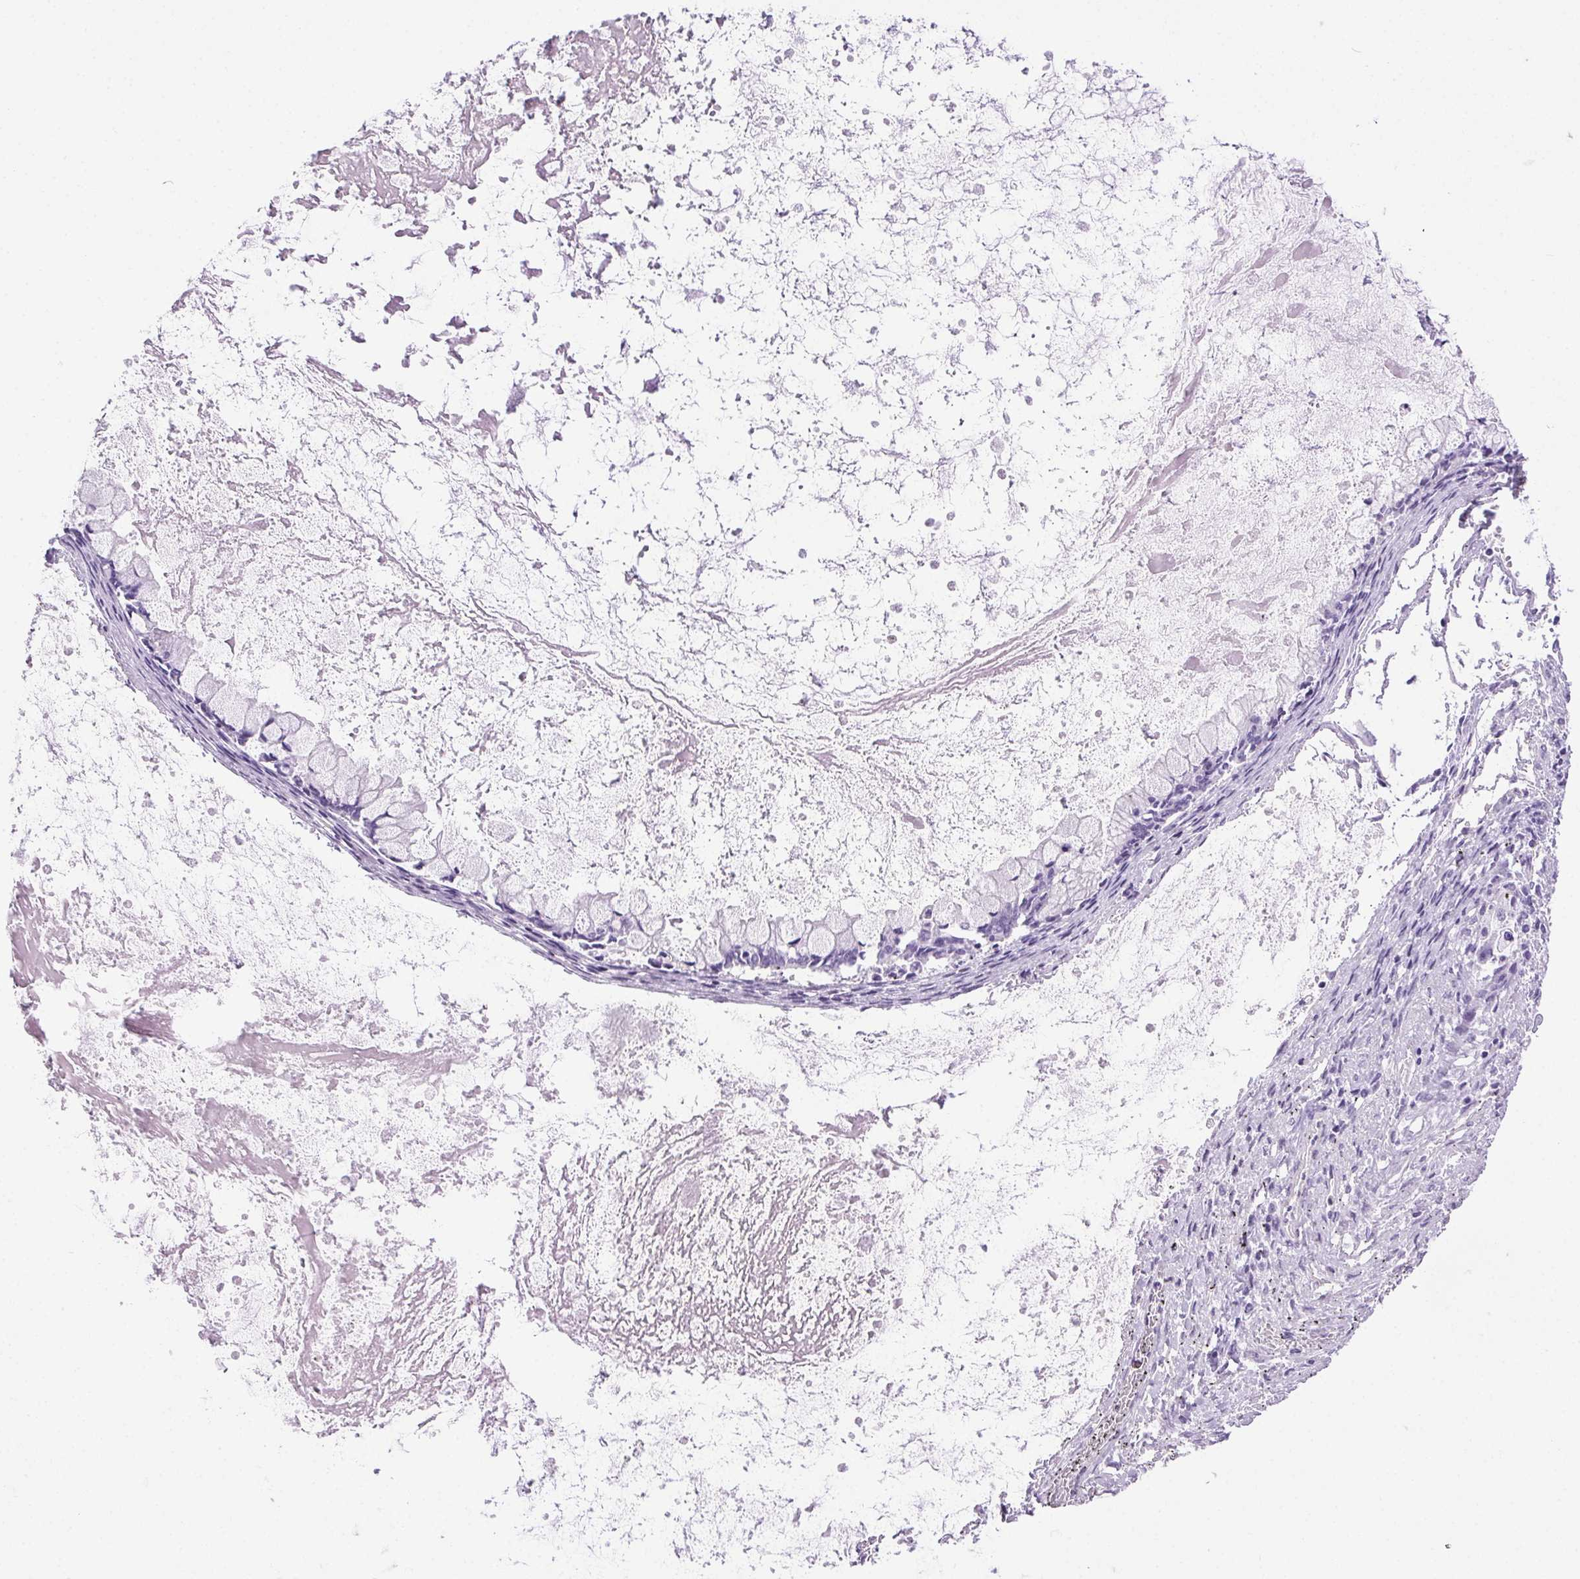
{"staining": {"intensity": "negative", "quantity": "none", "location": "none"}, "tissue": "ovarian cancer", "cell_type": "Tumor cells", "image_type": "cancer", "snomed": [{"axis": "morphology", "description": "Cystadenocarcinoma, mucinous, NOS"}, {"axis": "topography", "description": "Ovary"}], "caption": "Immunohistochemistry image of mucinous cystadenocarcinoma (ovarian) stained for a protein (brown), which reveals no staining in tumor cells.", "gene": "SHCBP1L", "patient": {"sex": "female", "age": 67}}